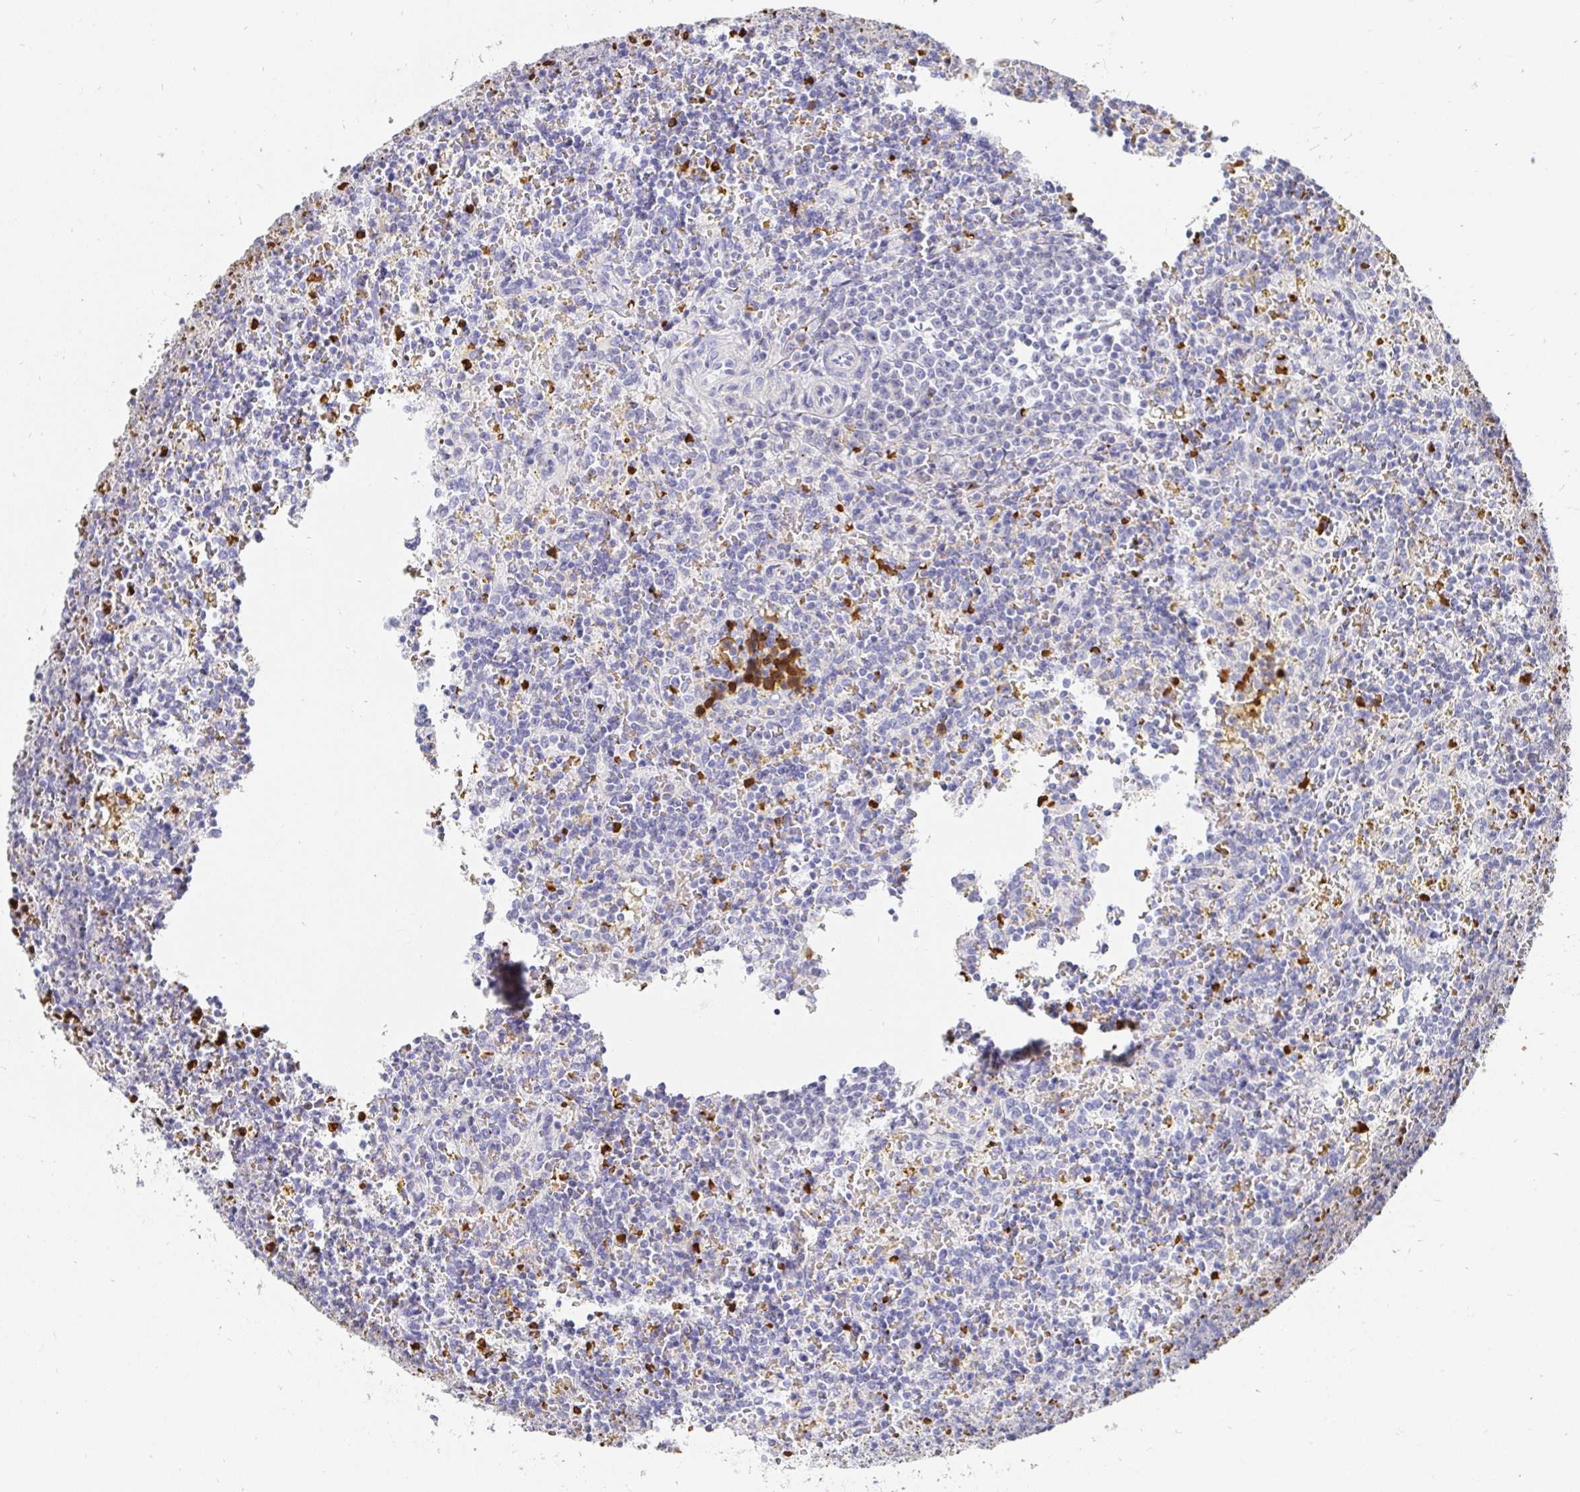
{"staining": {"intensity": "negative", "quantity": "none", "location": "none"}, "tissue": "lymphoma", "cell_type": "Tumor cells", "image_type": "cancer", "snomed": [{"axis": "morphology", "description": "Malignant lymphoma, non-Hodgkin's type, Low grade"}, {"axis": "topography", "description": "Spleen"}], "caption": "Lymphoma stained for a protein using IHC reveals no positivity tumor cells.", "gene": "FGF21", "patient": {"sex": "male", "age": 67}}